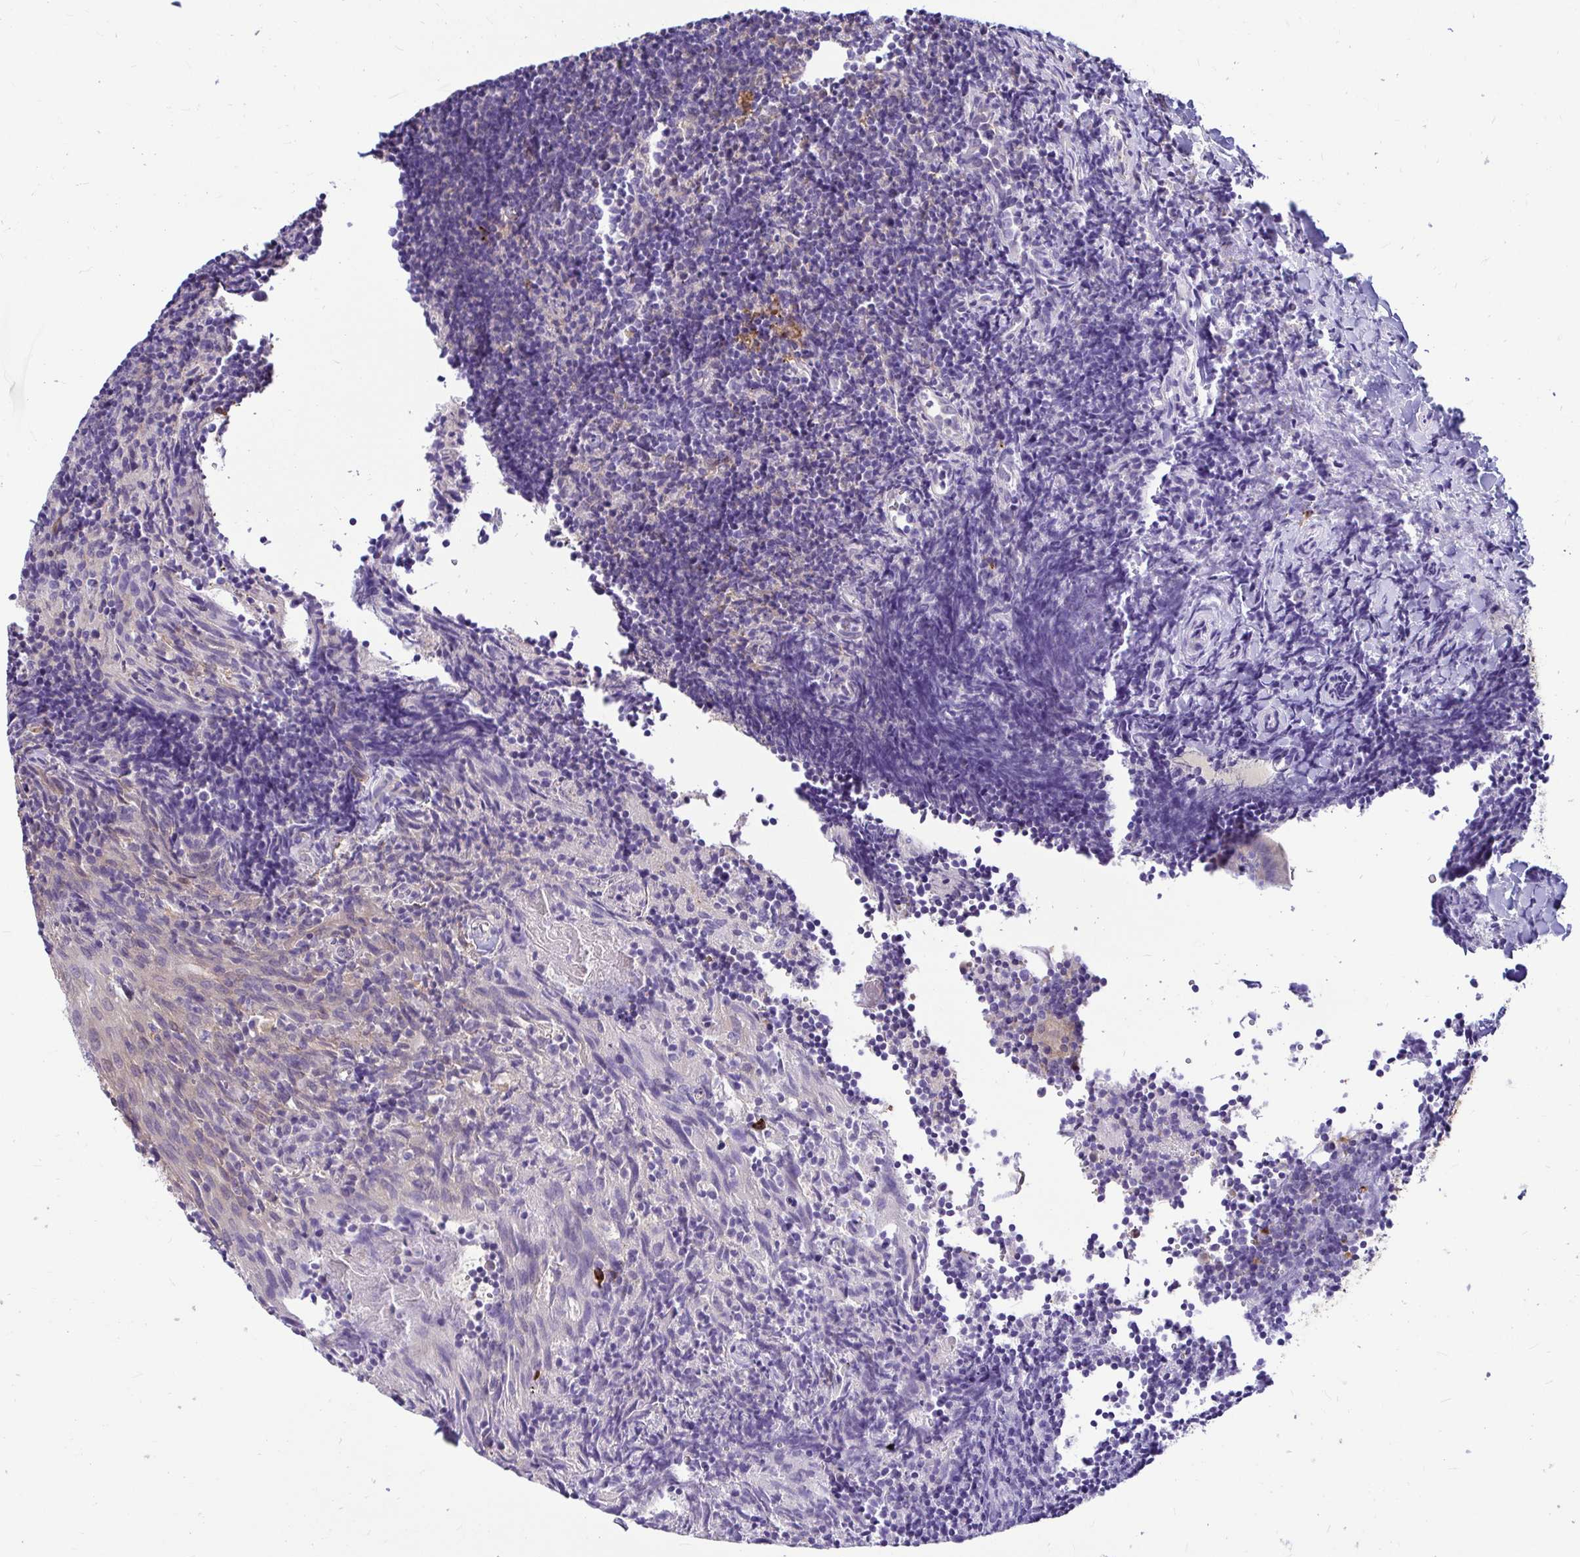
{"staining": {"intensity": "negative", "quantity": "none", "location": "none"}, "tissue": "tonsil", "cell_type": "Germinal center cells", "image_type": "normal", "snomed": [{"axis": "morphology", "description": "Normal tissue, NOS"}, {"axis": "topography", "description": "Tonsil"}], "caption": "Immunohistochemical staining of normal tonsil displays no significant staining in germinal center cells.", "gene": "IDH1", "patient": {"sex": "female", "age": 10}}